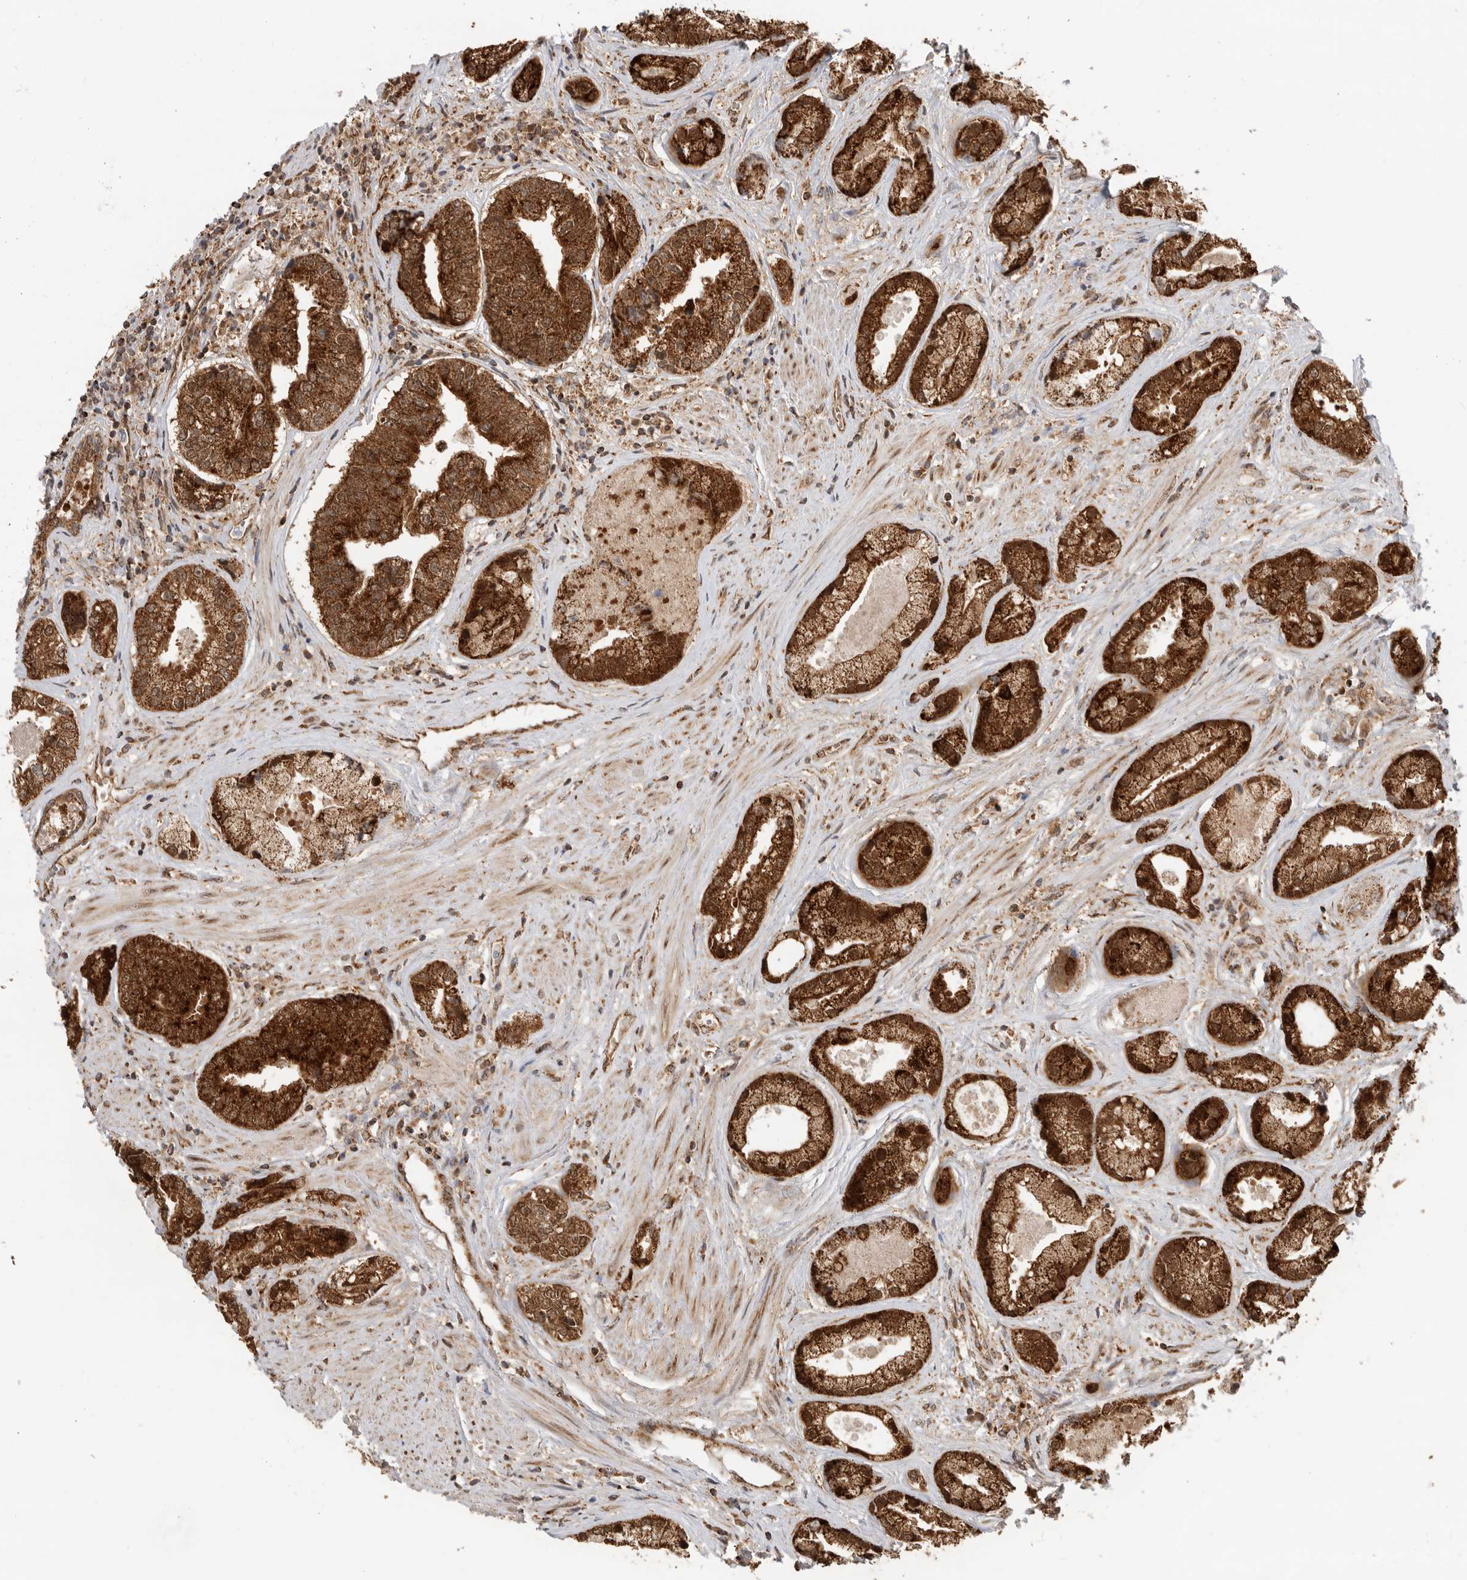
{"staining": {"intensity": "strong", "quantity": ">75%", "location": "cytoplasmic/membranous"}, "tissue": "prostate cancer", "cell_type": "Tumor cells", "image_type": "cancer", "snomed": [{"axis": "morphology", "description": "Adenocarcinoma, High grade"}, {"axis": "topography", "description": "Prostate"}], "caption": "An image of human adenocarcinoma (high-grade) (prostate) stained for a protein reveals strong cytoplasmic/membranous brown staining in tumor cells.", "gene": "DCAF8", "patient": {"sex": "male", "age": 61}}